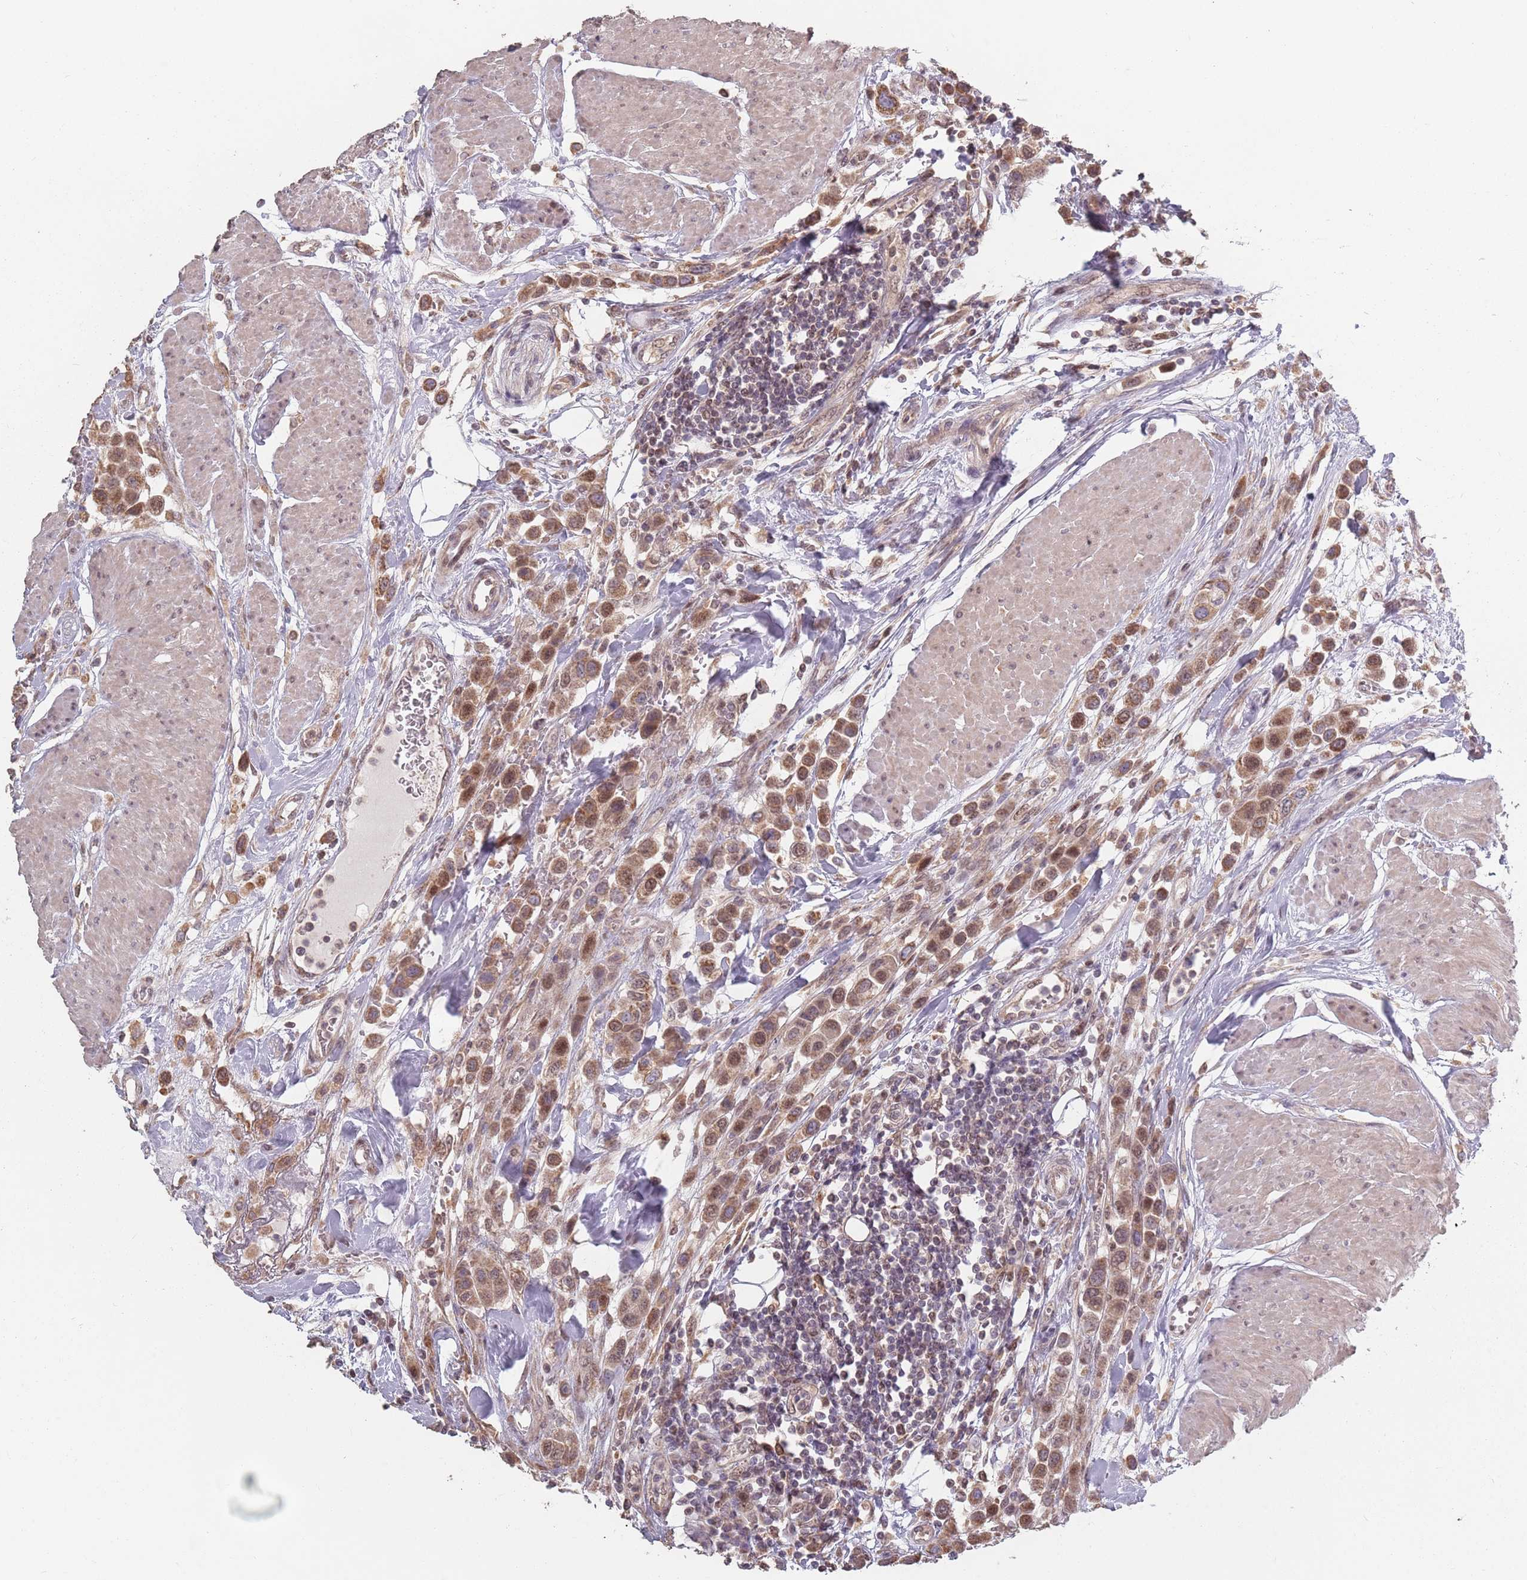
{"staining": {"intensity": "moderate", "quantity": ">75%", "location": "cytoplasmic/membranous"}, "tissue": "urothelial cancer", "cell_type": "Tumor cells", "image_type": "cancer", "snomed": [{"axis": "morphology", "description": "Urothelial carcinoma, High grade"}, {"axis": "topography", "description": "Urinary bladder"}], "caption": "Urothelial carcinoma (high-grade) tissue exhibits moderate cytoplasmic/membranous staining in approximately >75% of tumor cells", "gene": "VPS52", "patient": {"sex": "male", "age": 50}}